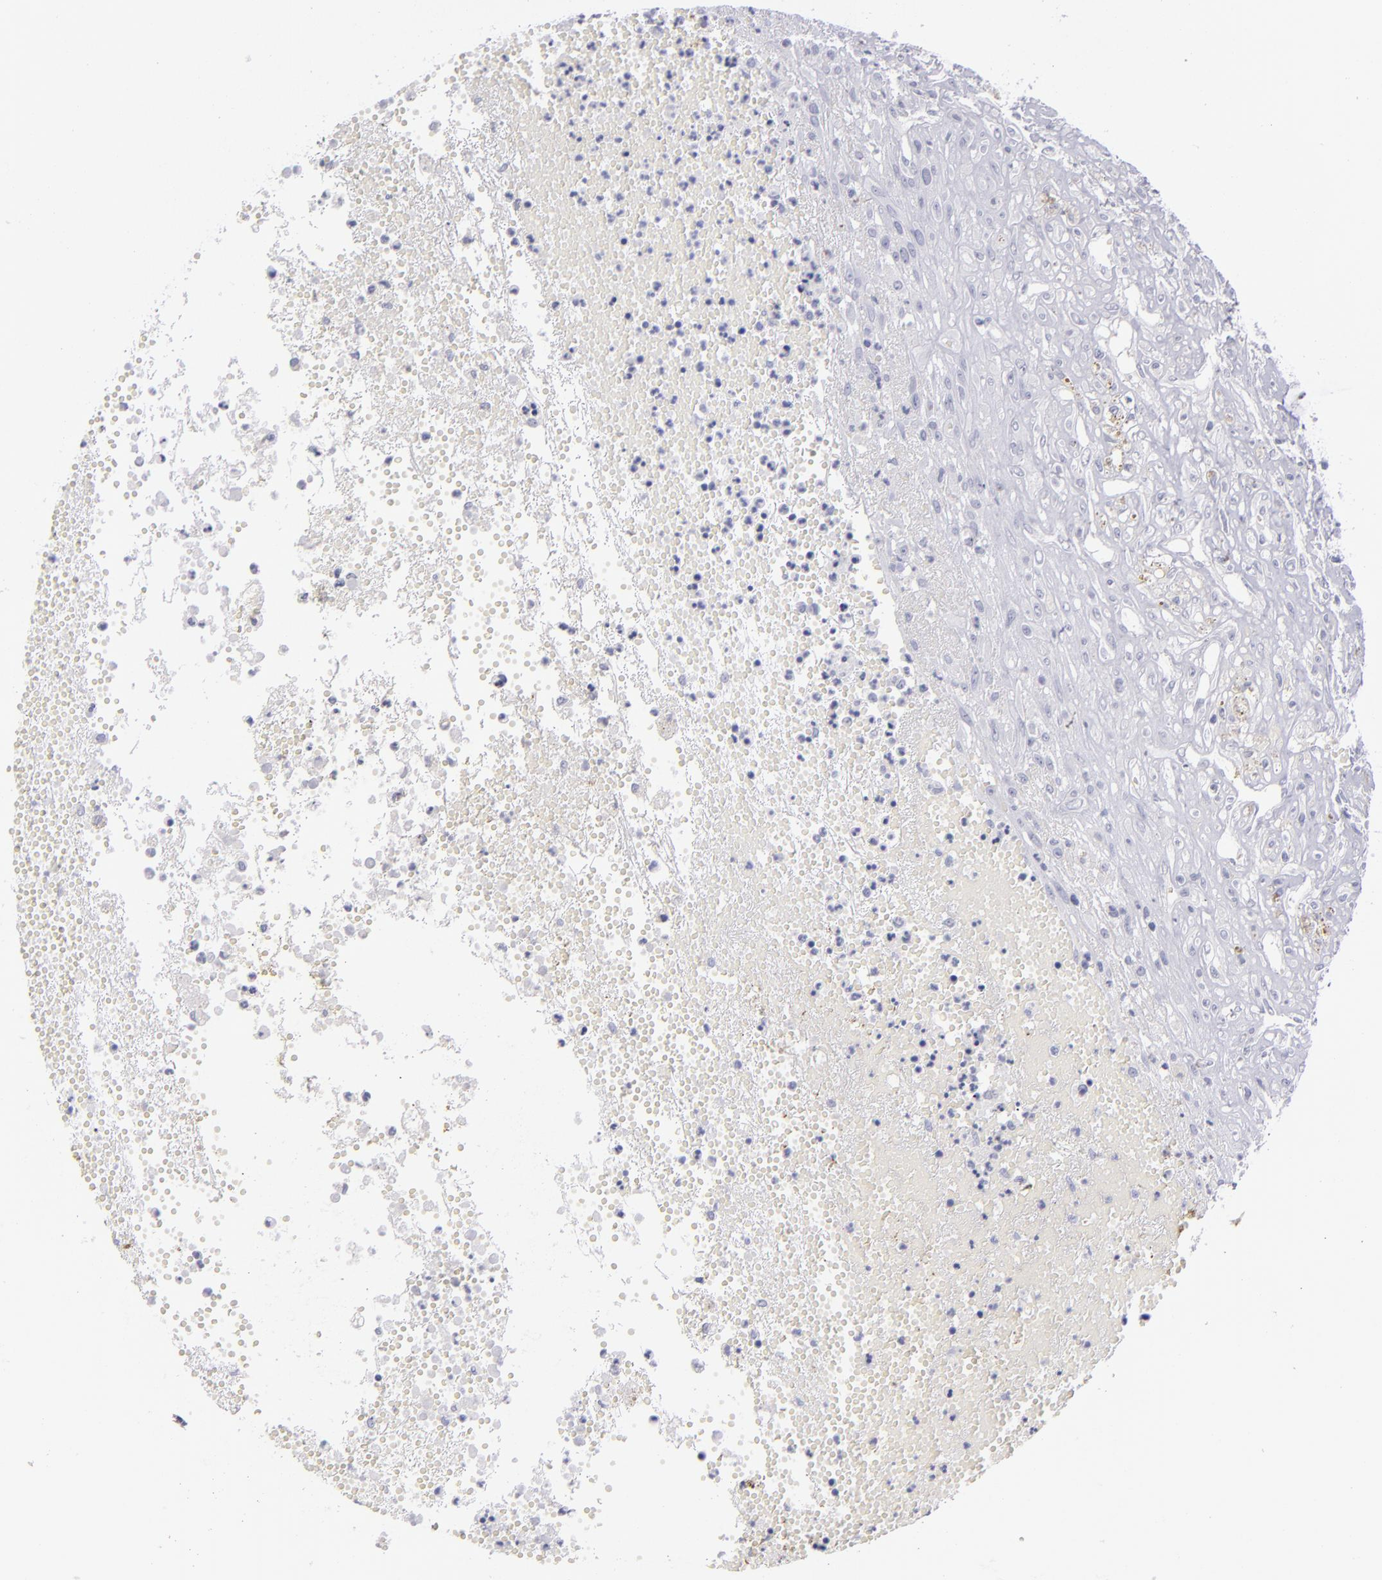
{"staining": {"intensity": "negative", "quantity": "none", "location": "none"}, "tissue": "glioma", "cell_type": "Tumor cells", "image_type": "cancer", "snomed": [{"axis": "morphology", "description": "Glioma, malignant, High grade"}, {"axis": "topography", "description": "Brain"}], "caption": "DAB (3,3'-diaminobenzidine) immunohistochemical staining of human glioma demonstrates no significant staining in tumor cells.", "gene": "ITGB4", "patient": {"sex": "male", "age": 66}}